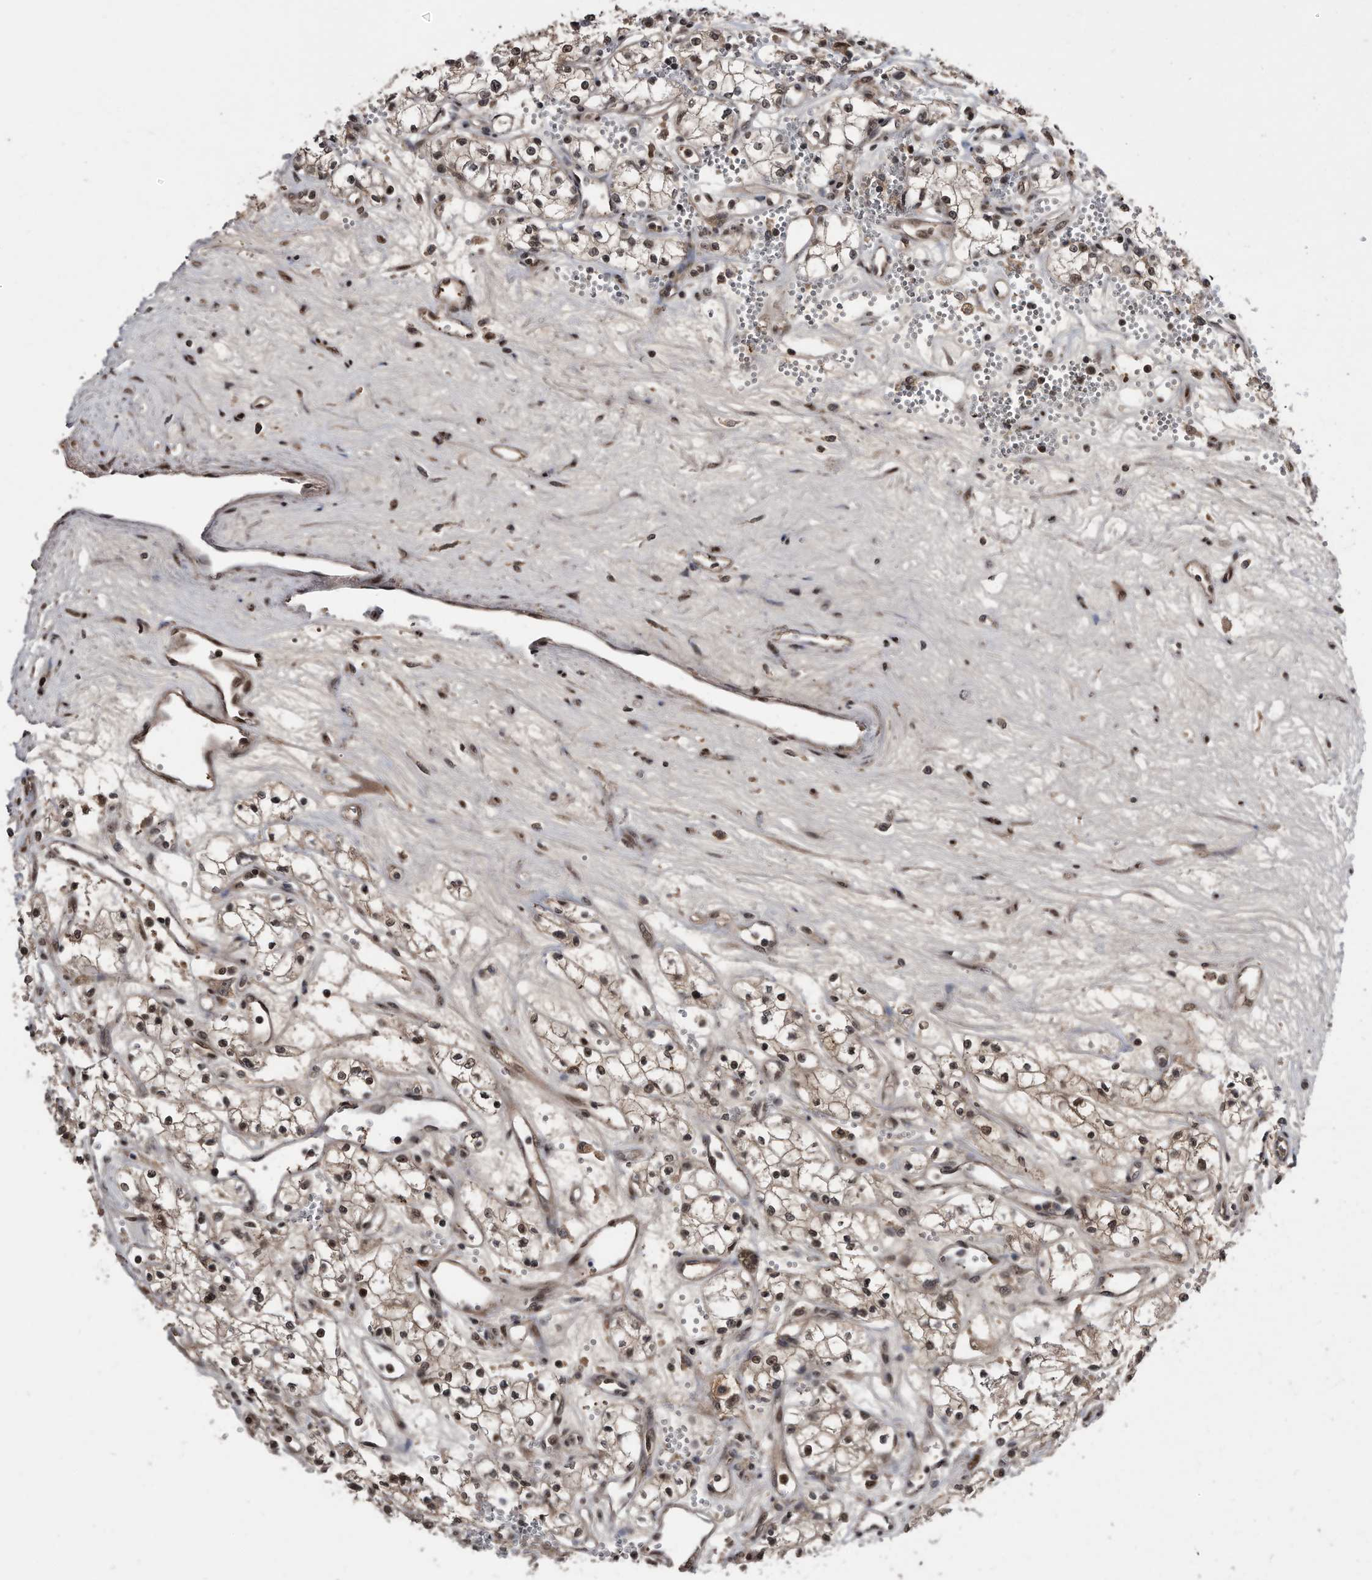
{"staining": {"intensity": "moderate", "quantity": ">75%", "location": "nuclear"}, "tissue": "renal cancer", "cell_type": "Tumor cells", "image_type": "cancer", "snomed": [{"axis": "morphology", "description": "Adenocarcinoma, NOS"}, {"axis": "topography", "description": "Kidney"}], "caption": "Tumor cells reveal medium levels of moderate nuclear positivity in about >75% of cells in adenocarcinoma (renal). The staining was performed using DAB to visualize the protein expression in brown, while the nuclei were stained in blue with hematoxylin (Magnification: 20x).", "gene": "RAD23B", "patient": {"sex": "male", "age": 59}}